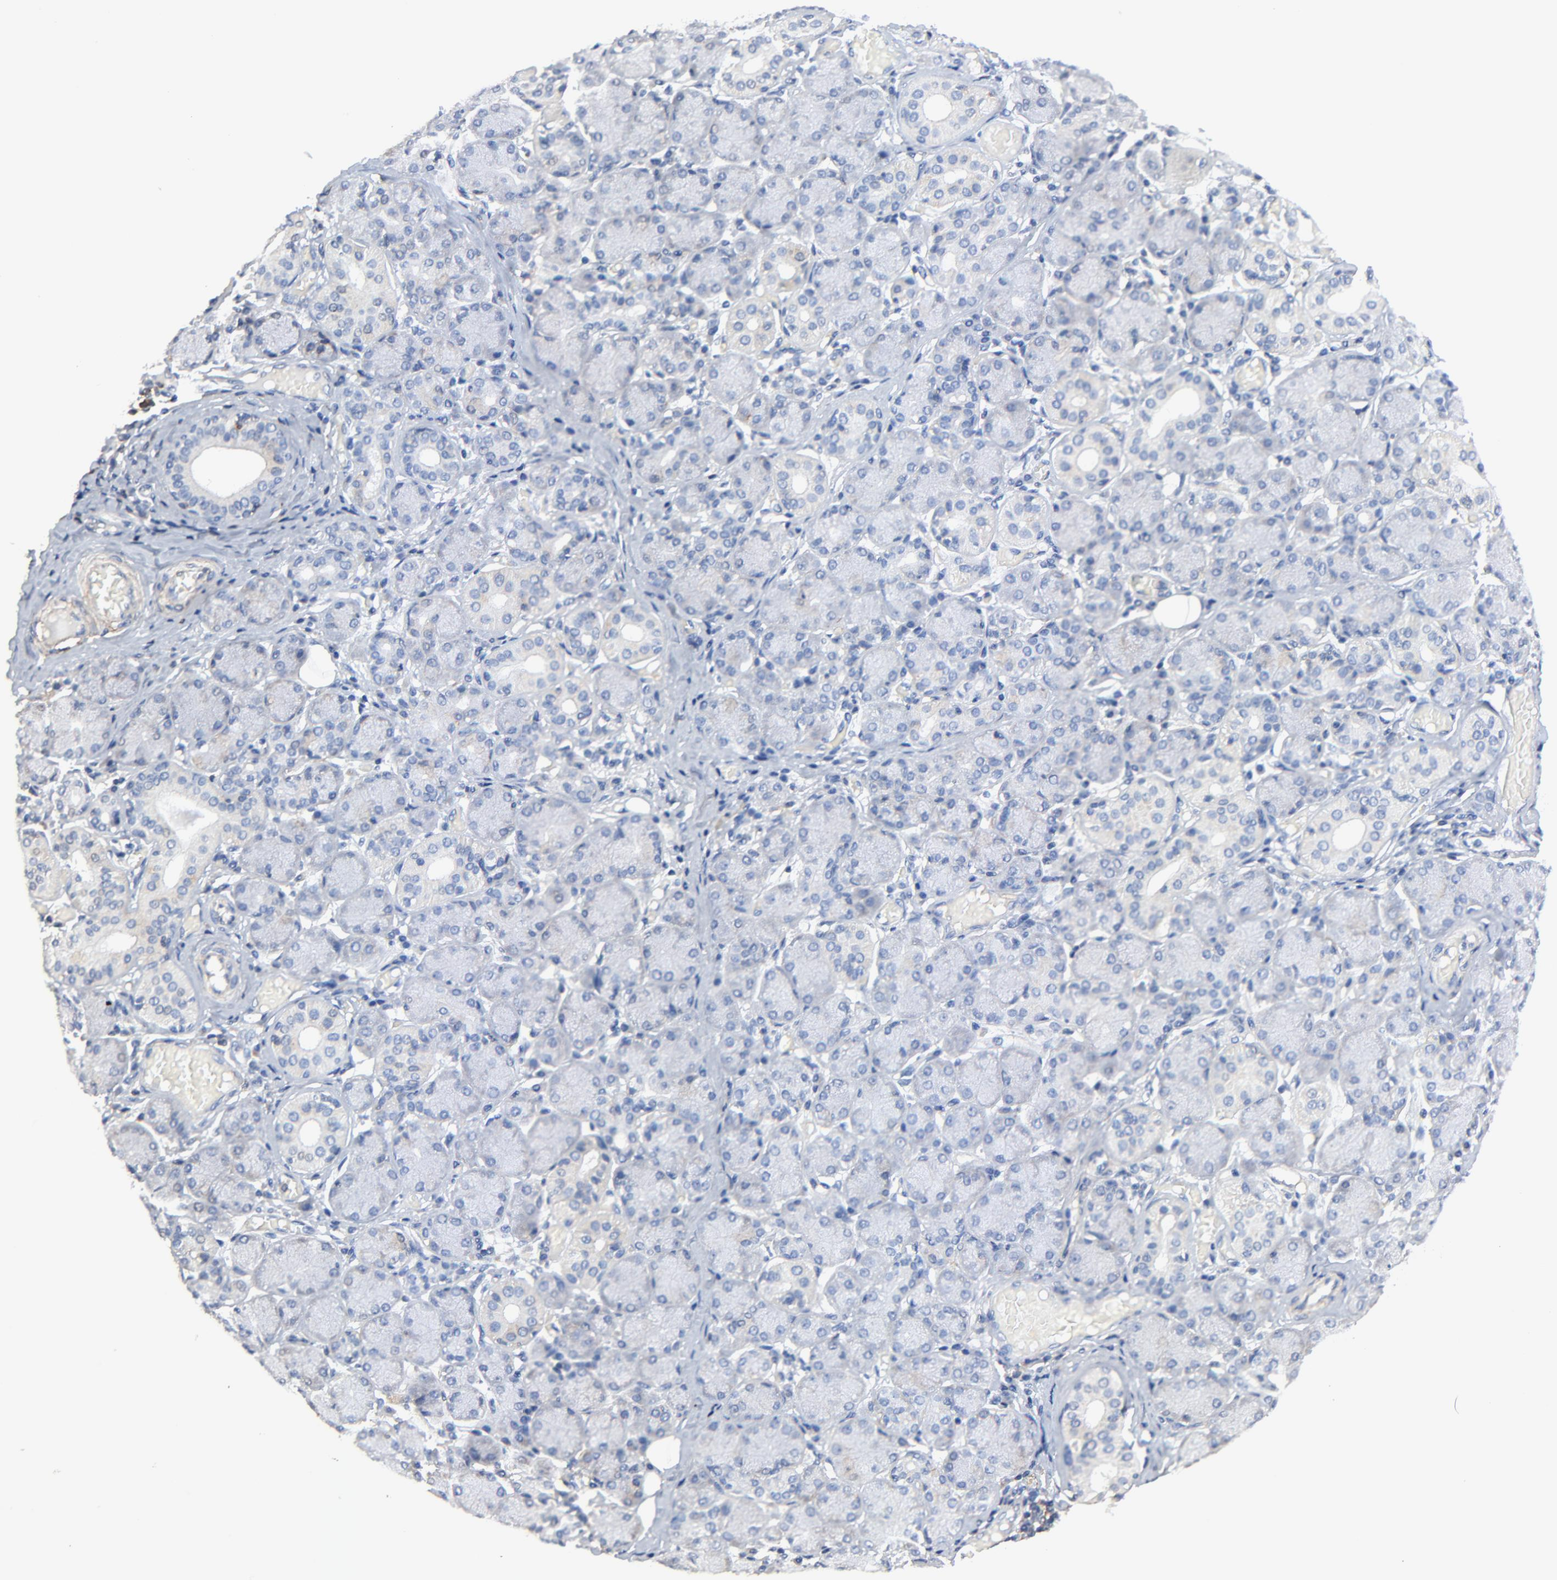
{"staining": {"intensity": "negative", "quantity": "none", "location": "none"}, "tissue": "salivary gland", "cell_type": "Glandular cells", "image_type": "normal", "snomed": [{"axis": "morphology", "description": "Normal tissue, NOS"}, {"axis": "topography", "description": "Salivary gland"}], "caption": "This histopathology image is of normal salivary gland stained with immunohistochemistry to label a protein in brown with the nuclei are counter-stained blue. There is no expression in glandular cells. Nuclei are stained in blue.", "gene": "SKAP1", "patient": {"sex": "female", "age": 24}}